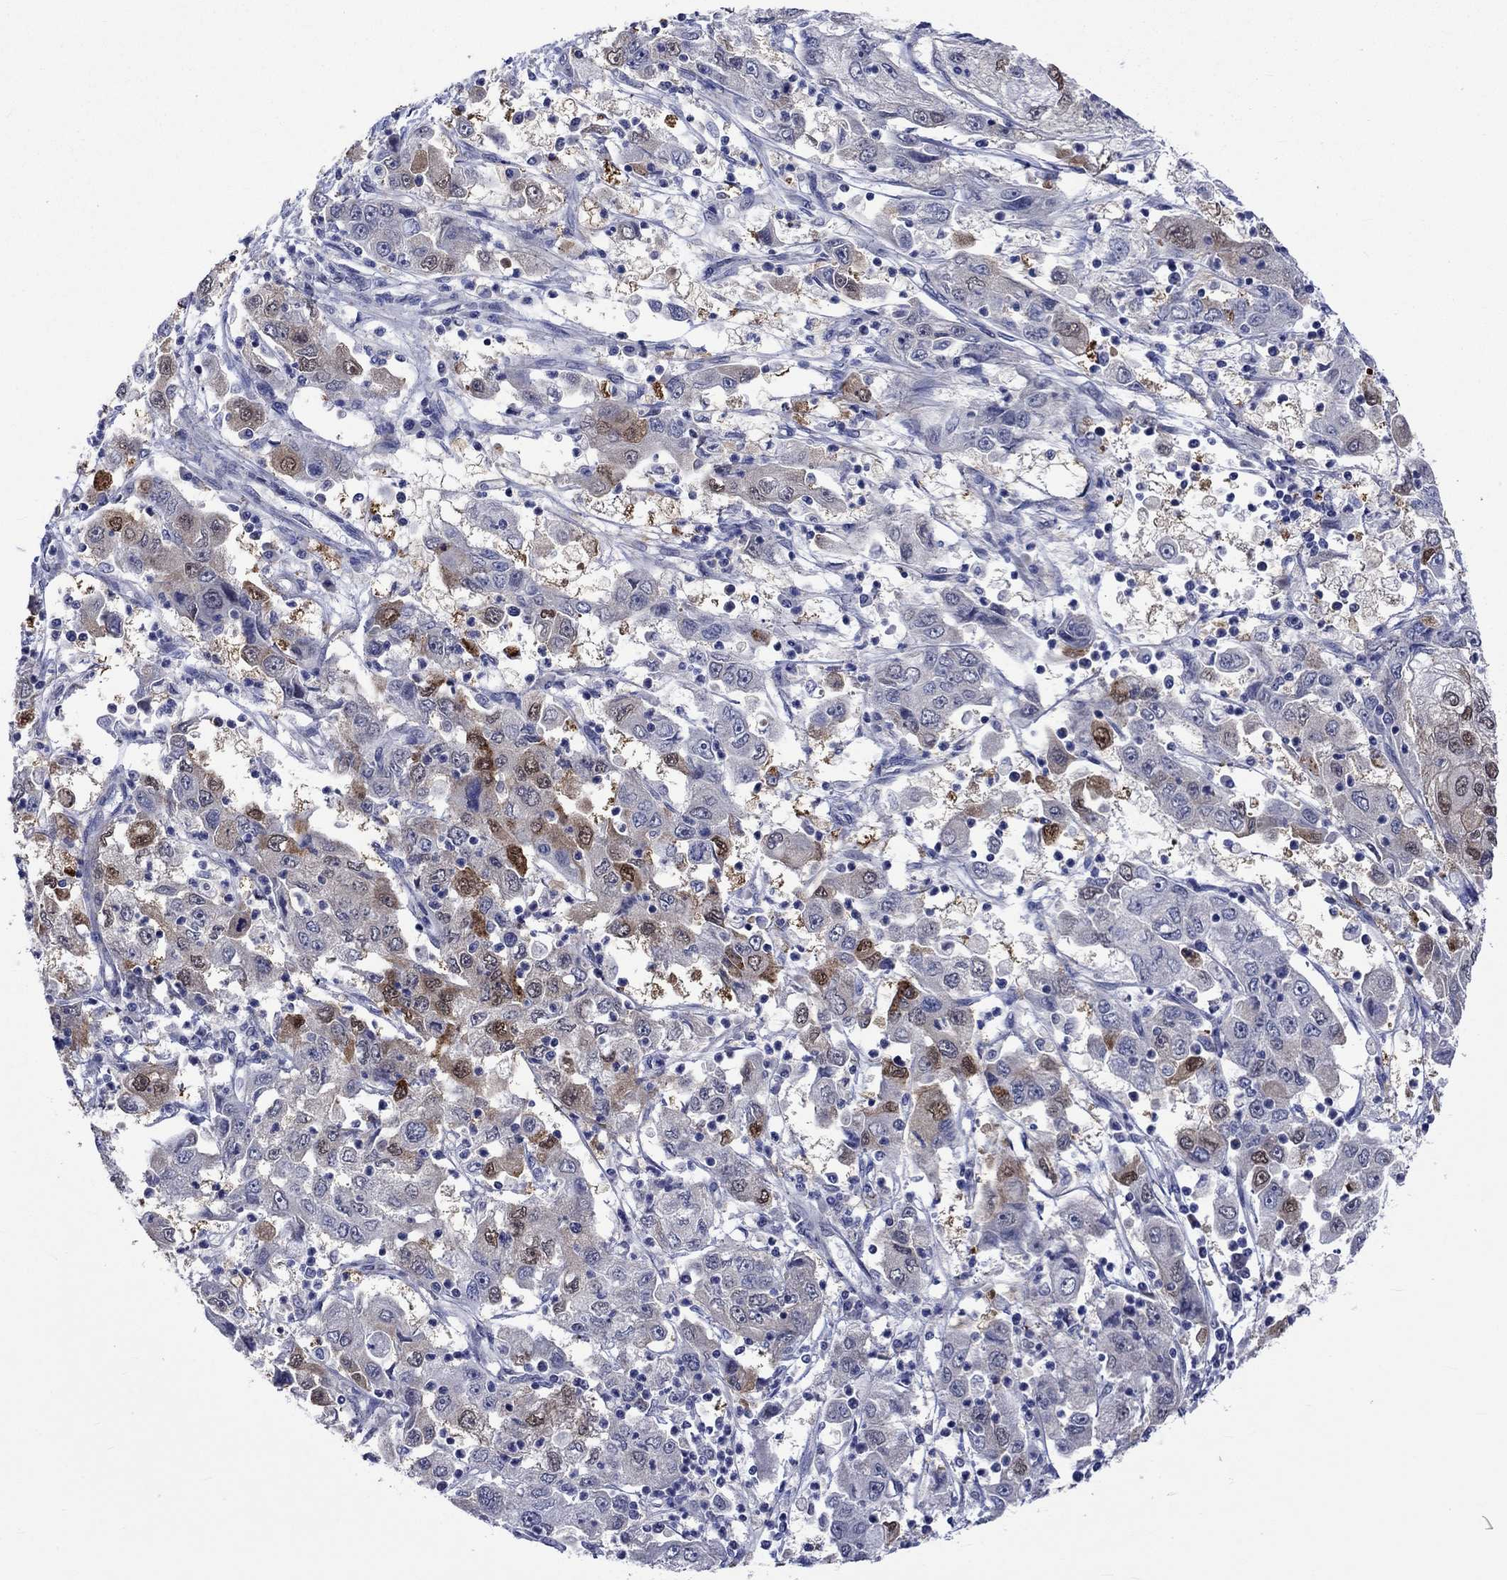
{"staining": {"intensity": "strong", "quantity": "<25%", "location": "nuclear"}, "tissue": "cervical cancer", "cell_type": "Tumor cells", "image_type": "cancer", "snomed": [{"axis": "morphology", "description": "Squamous cell carcinoma, NOS"}, {"axis": "topography", "description": "Cervix"}], "caption": "This photomicrograph exhibits cervical squamous cell carcinoma stained with immunohistochemistry to label a protein in brown. The nuclear of tumor cells show strong positivity for the protein. Nuclei are counter-stained blue.", "gene": "E2F8", "patient": {"sex": "female", "age": 36}}